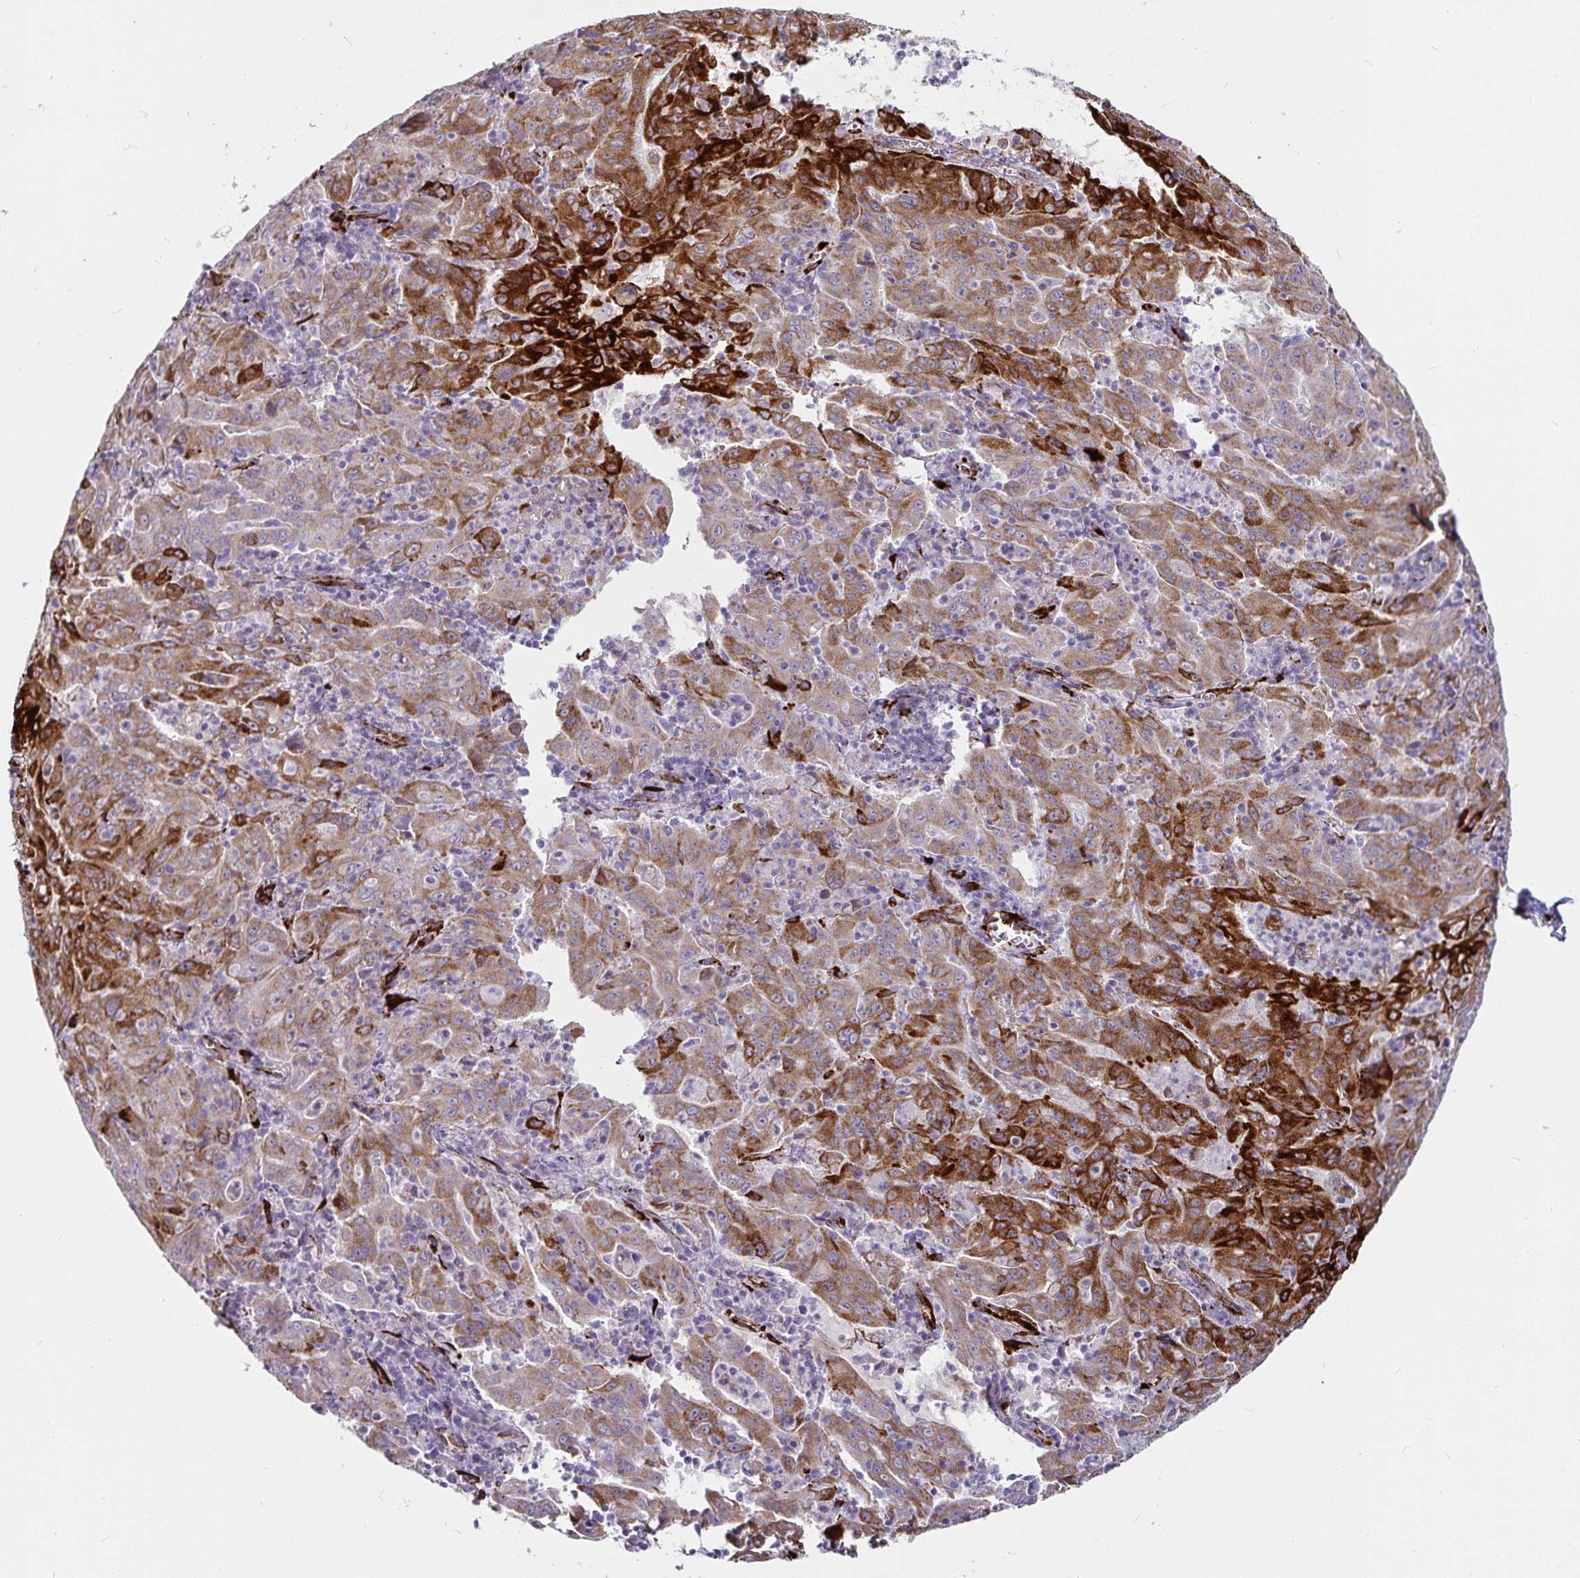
{"staining": {"intensity": "strong", "quantity": "25%-75%", "location": "cytoplasmic/membranous"}, "tissue": "pancreatic cancer", "cell_type": "Tumor cells", "image_type": "cancer", "snomed": [{"axis": "morphology", "description": "Adenocarcinoma, NOS"}, {"axis": "topography", "description": "Pancreas"}], "caption": "Protein staining shows strong cytoplasmic/membranous positivity in about 25%-75% of tumor cells in pancreatic adenocarcinoma.", "gene": "P4HA2", "patient": {"sex": "male", "age": 63}}